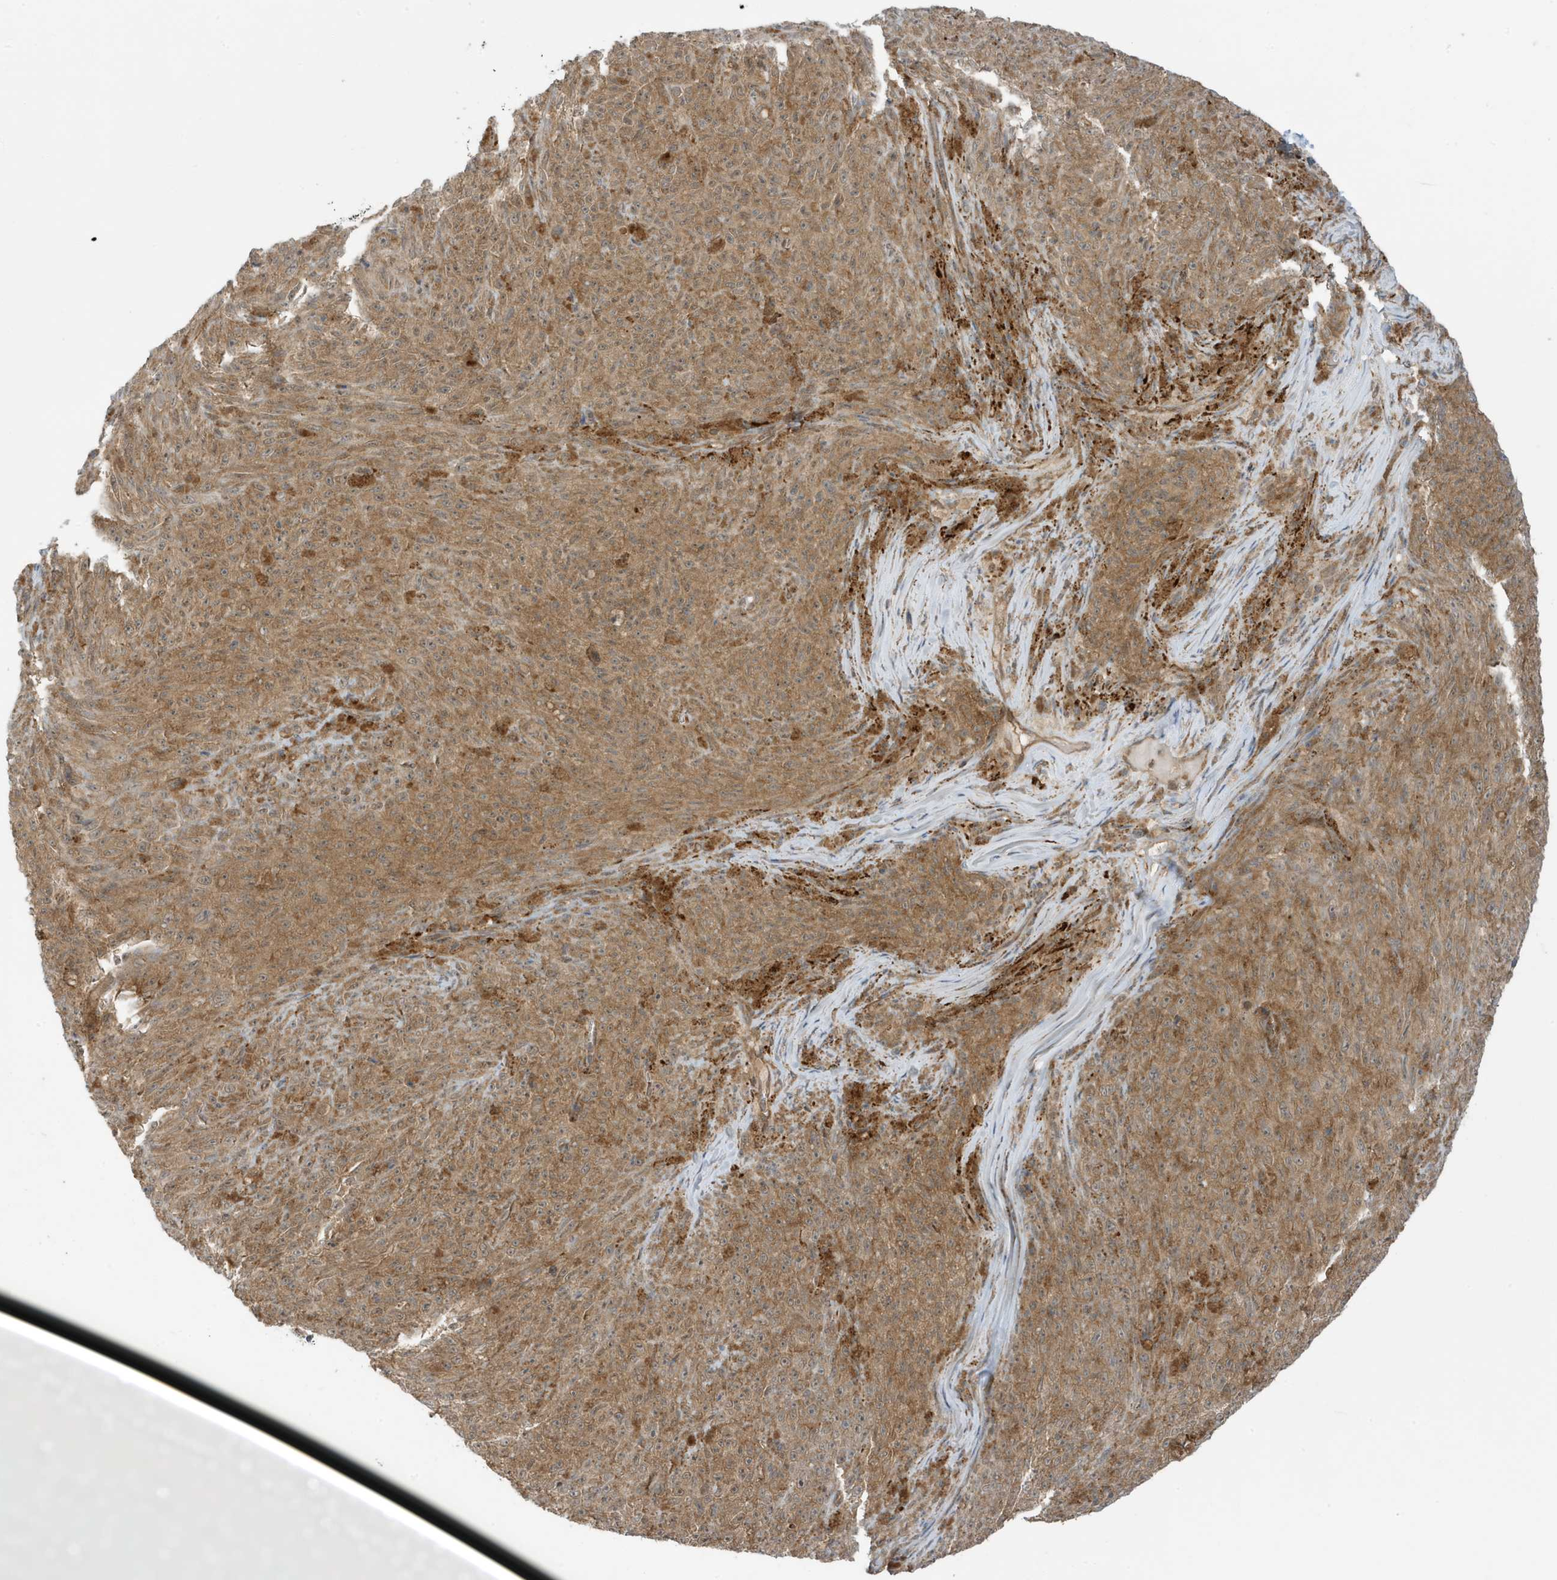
{"staining": {"intensity": "moderate", "quantity": ">75%", "location": "cytoplasmic/membranous"}, "tissue": "melanoma", "cell_type": "Tumor cells", "image_type": "cancer", "snomed": [{"axis": "morphology", "description": "Malignant melanoma, NOS"}, {"axis": "topography", "description": "Skin"}], "caption": "This photomicrograph shows melanoma stained with immunohistochemistry to label a protein in brown. The cytoplasmic/membranous of tumor cells show moderate positivity for the protein. Nuclei are counter-stained blue.", "gene": "DHX36", "patient": {"sex": "female", "age": 82}}